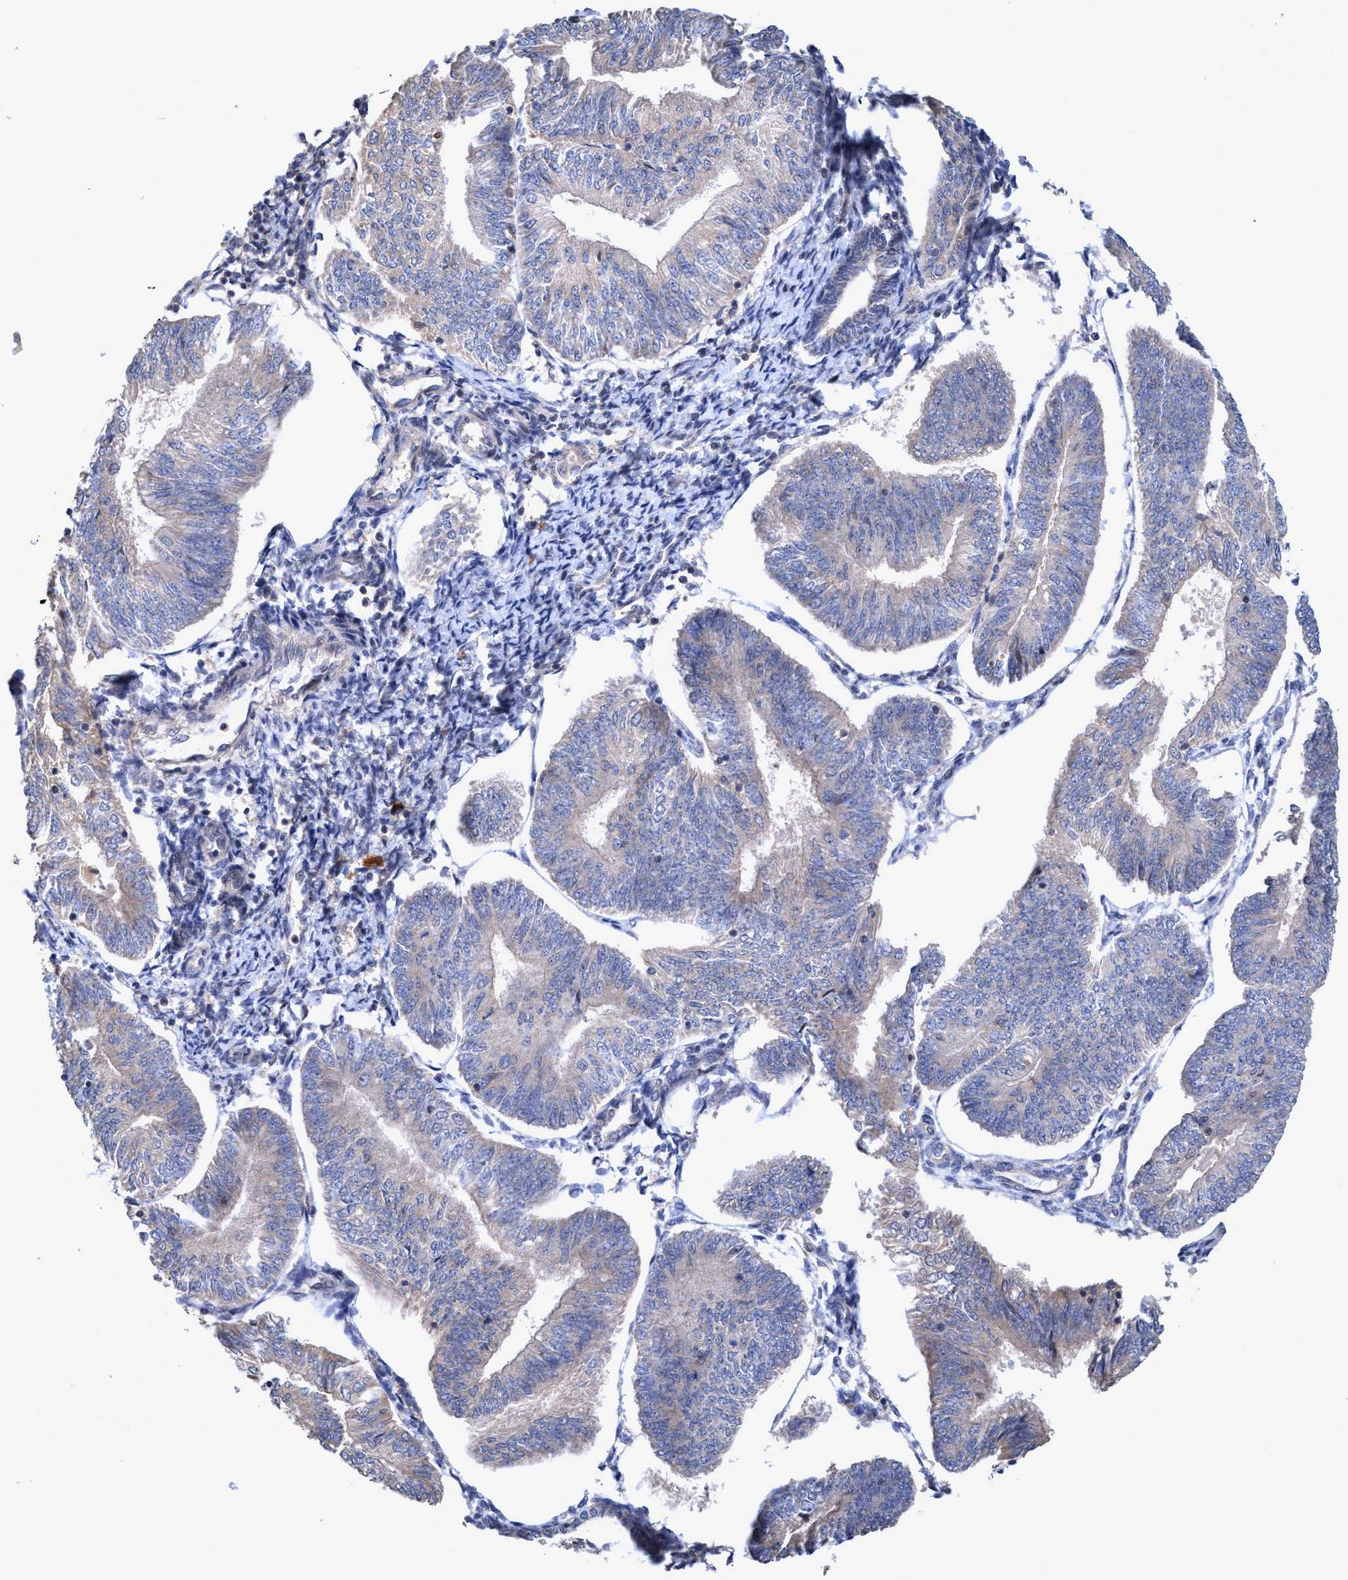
{"staining": {"intensity": "weak", "quantity": "<25%", "location": "cytoplasmic/membranous"}, "tissue": "endometrial cancer", "cell_type": "Tumor cells", "image_type": "cancer", "snomed": [{"axis": "morphology", "description": "Adenocarcinoma, NOS"}, {"axis": "topography", "description": "Endometrium"}], "caption": "A high-resolution micrograph shows IHC staining of endometrial adenocarcinoma, which demonstrates no significant staining in tumor cells.", "gene": "ZNF677", "patient": {"sex": "female", "age": 58}}